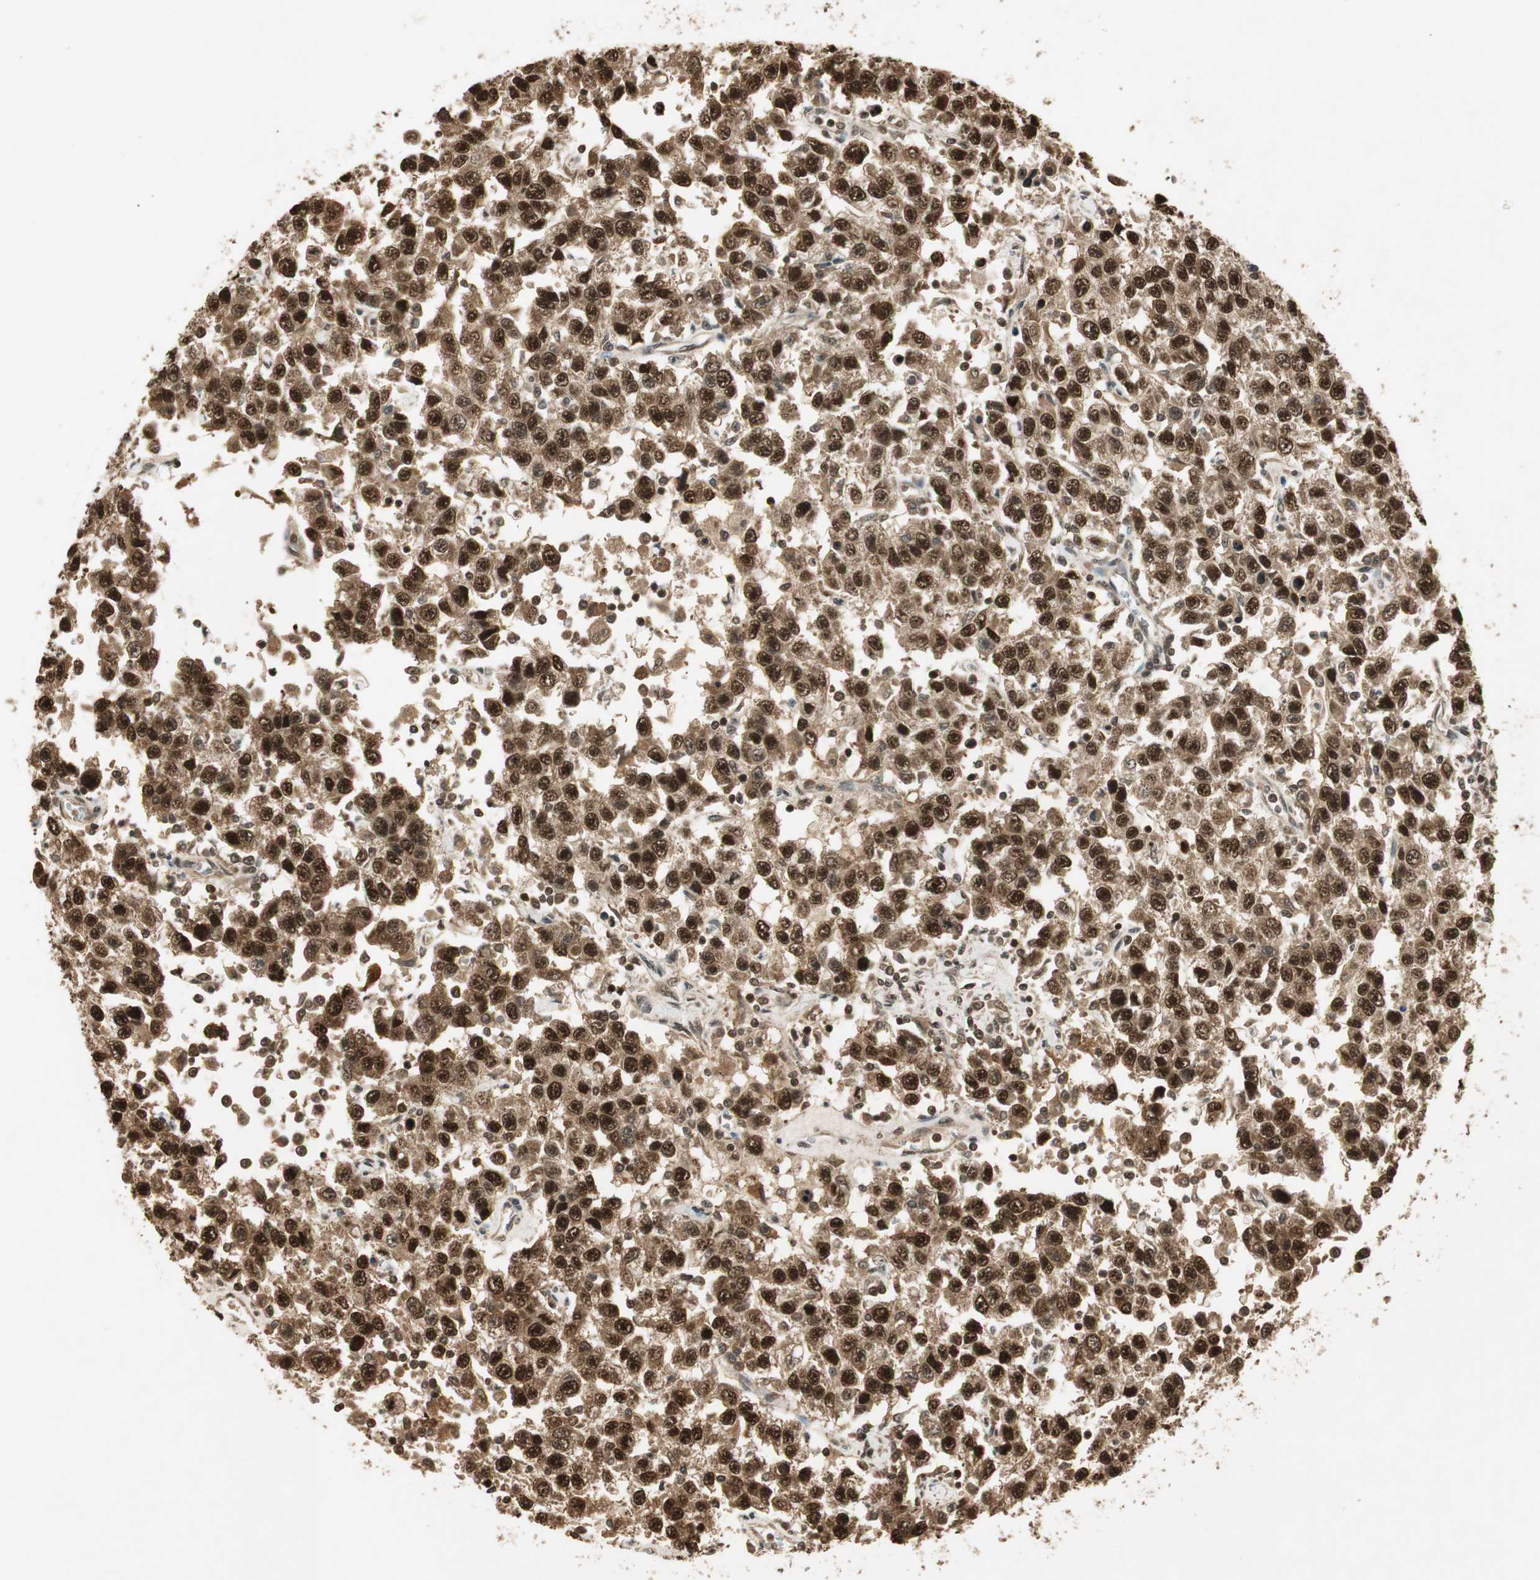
{"staining": {"intensity": "strong", "quantity": ">75%", "location": "cytoplasmic/membranous,nuclear"}, "tissue": "testis cancer", "cell_type": "Tumor cells", "image_type": "cancer", "snomed": [{"axis": "morphology", "description": "Seminoma, NOS"}, {"axis": "topography", "description": "Testis"}], "caption": "Protein expression analysis of human testis cancer (seminoma) reveals strong cytoplasmic/membranous and nuclear expression in approximately >75% of tumor cells.", "gene": "RPA3", "patient": {"sex": "male", "age": 41}}